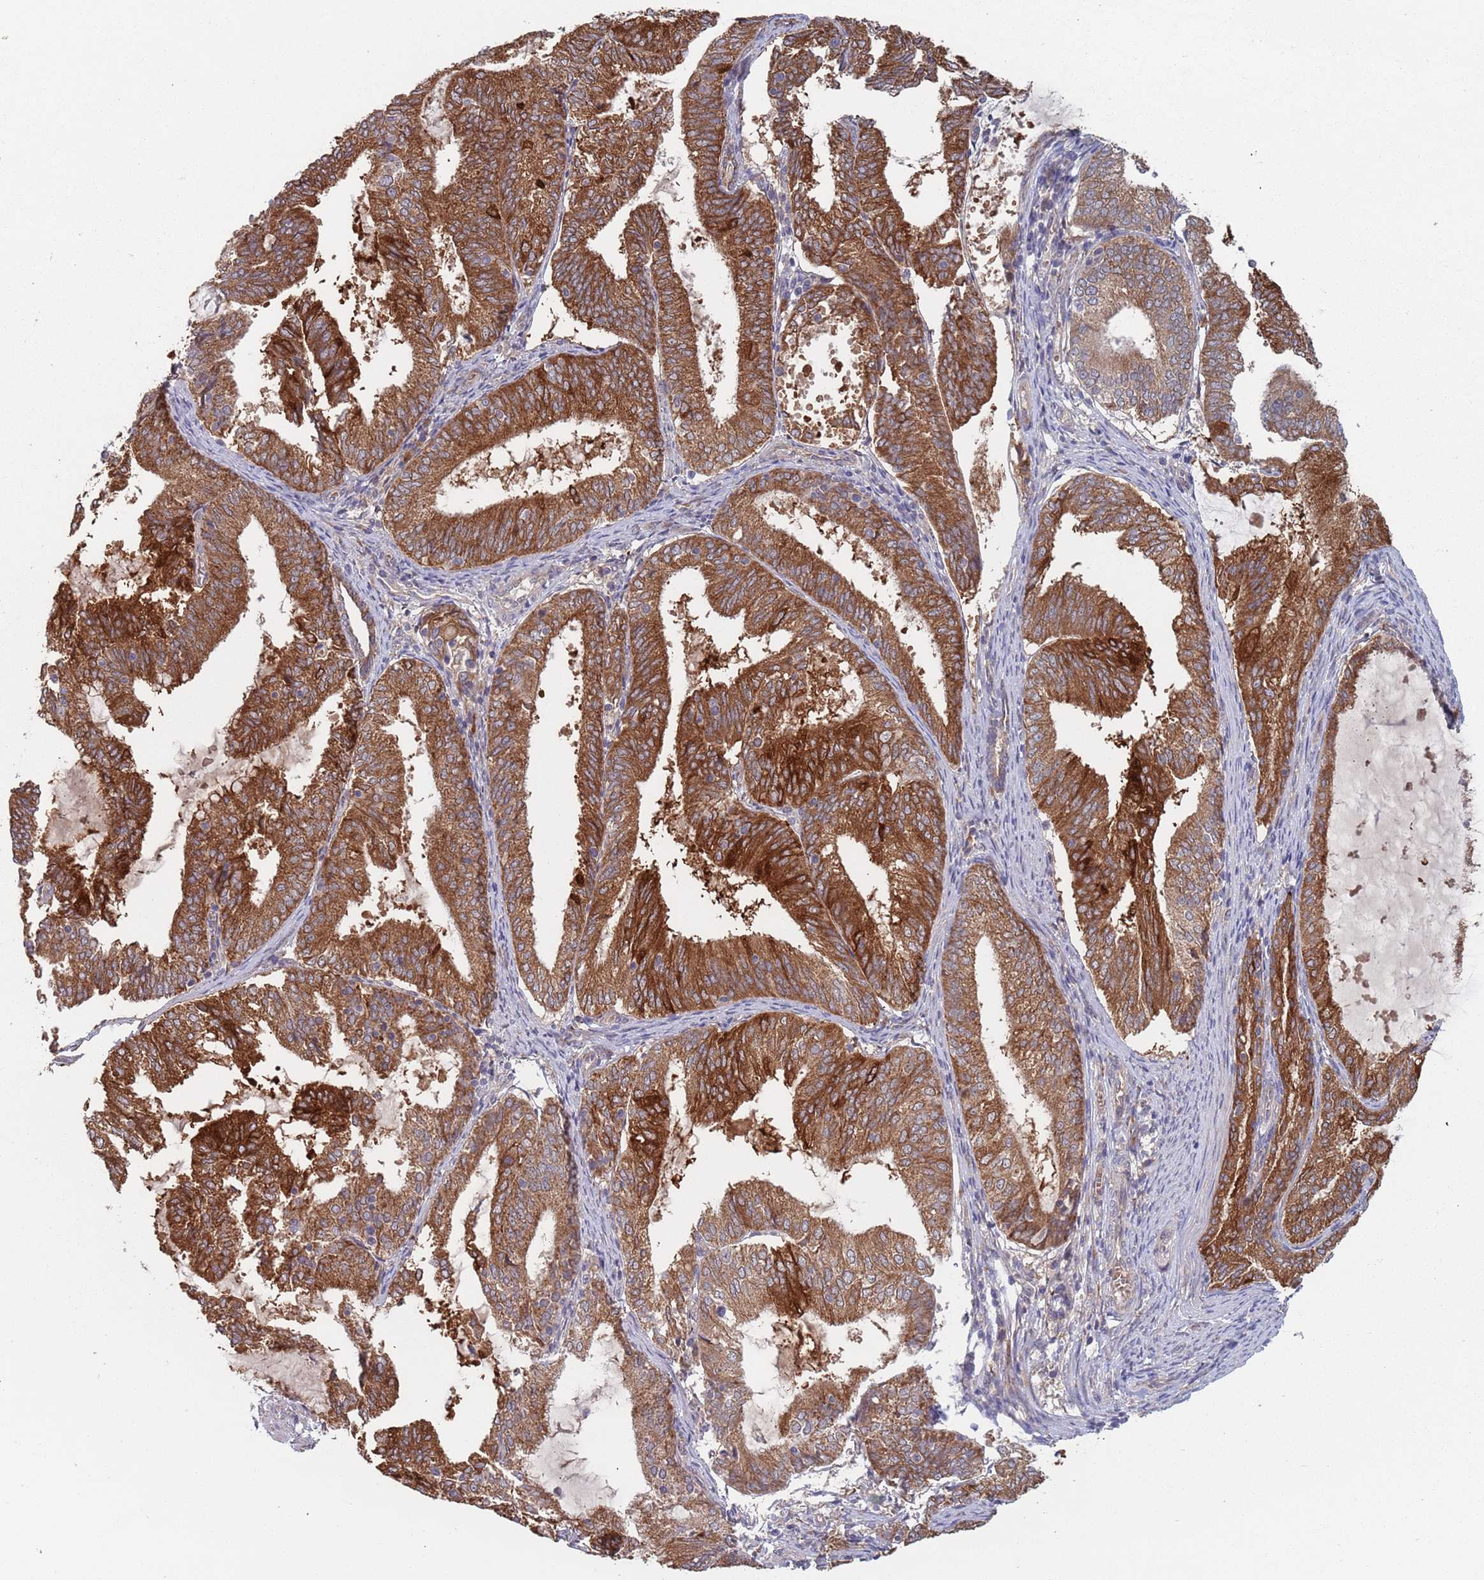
{"staining": {"intensity": "strong", "quantity": ">75%", "location": "cytoplasmic/membranous"}, "tissue": "endometrial cancer", "cell_type": "Tumor cells", "image_type": "cancer", "snomed": [{"axis": "morphology", "description": "Adenocarcinoma, NOS"}, {"axis": "topography", "description": "Endometrium"}], "caption": "Endometrial cancer was stained to show a protein in brown. There is high levels of strong cytoplasmic/membranous expression in about >75% of tumor cells.", "gene": "ZNF140", "patient": {"sex": "female", "age": 81}}